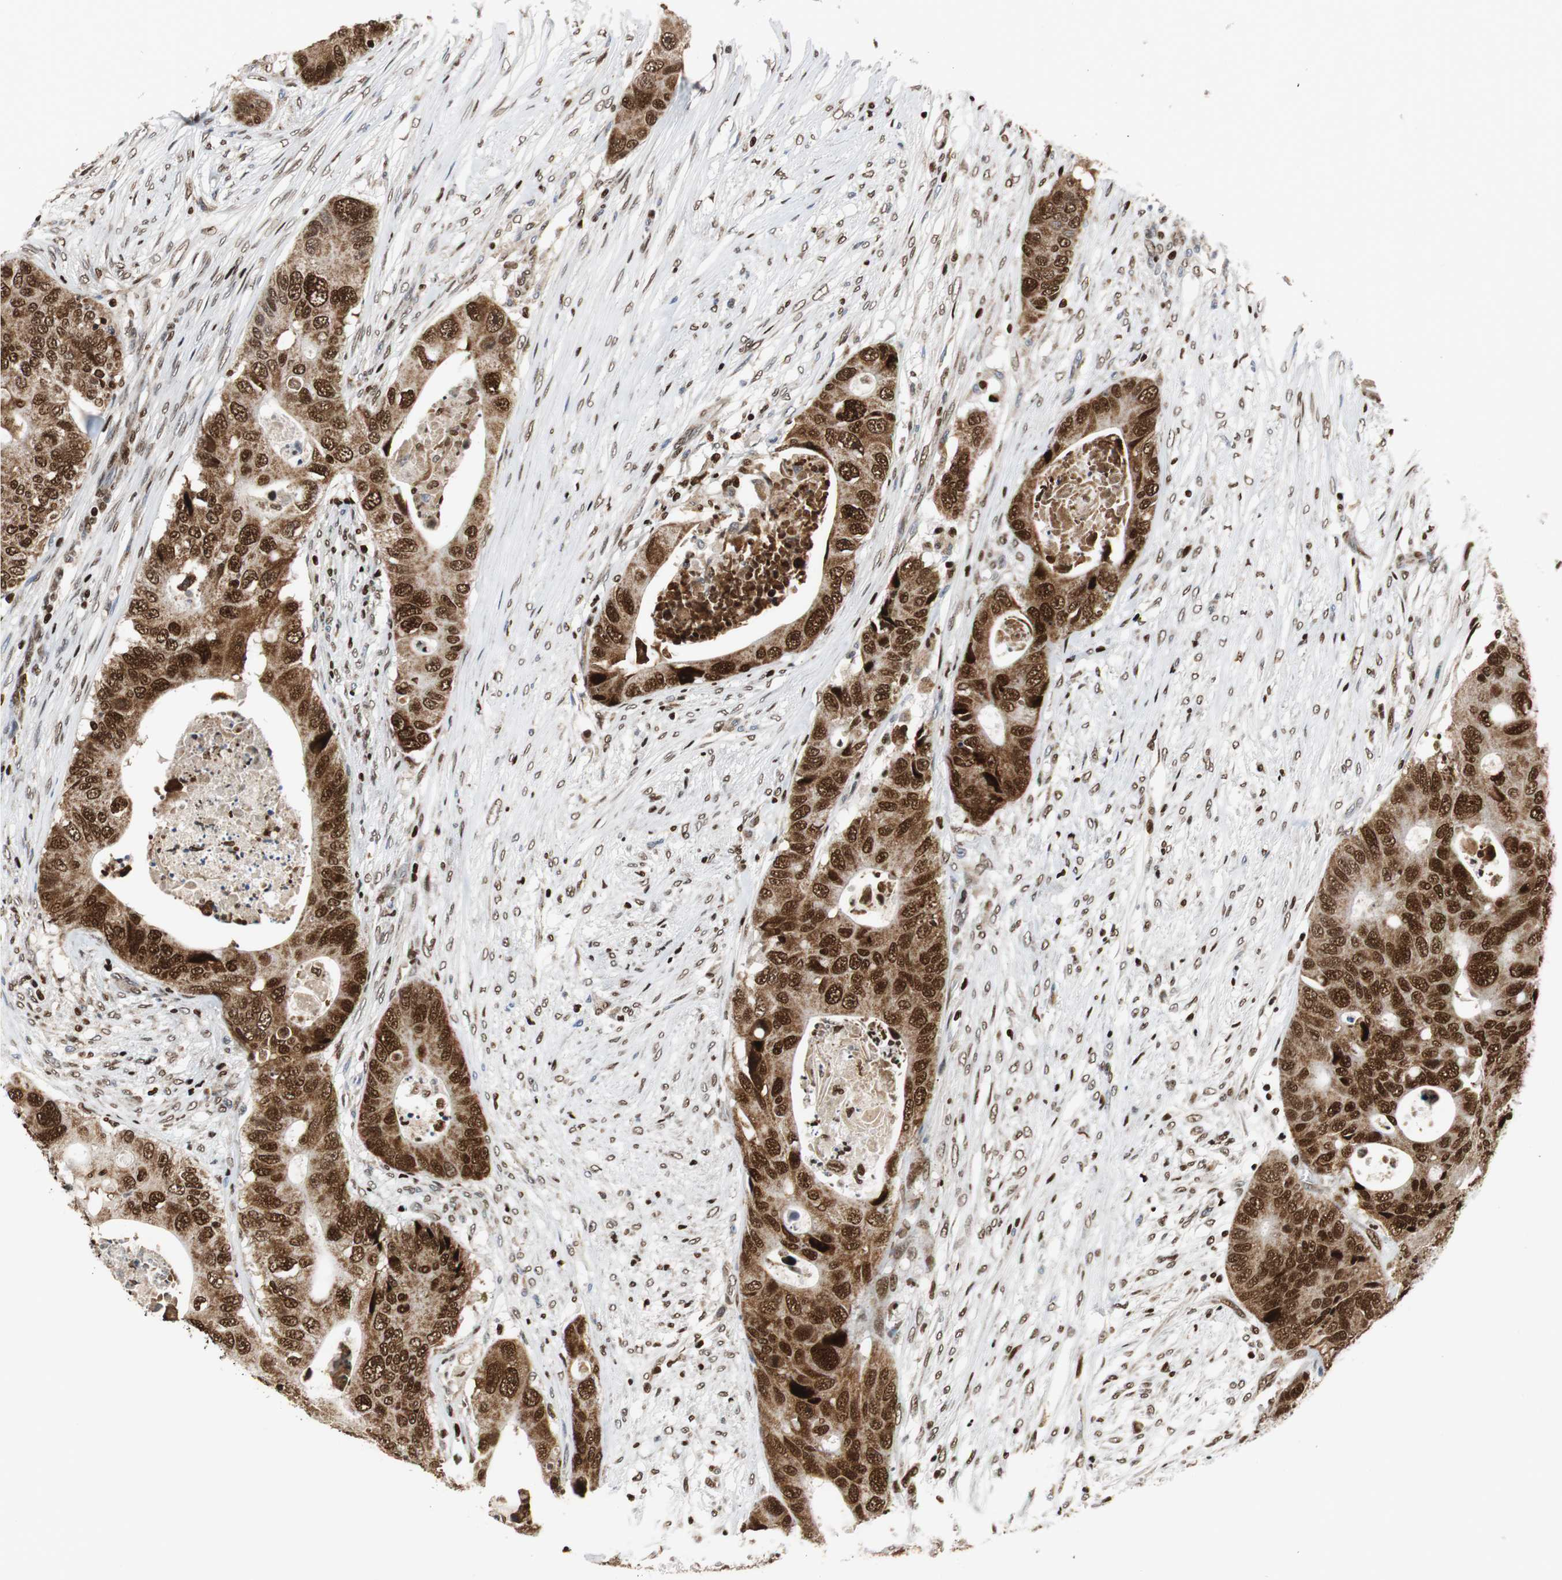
{"staining": {"intensity": "strong", "quantity": ">75%", "location": "cytoplasmic/membranous,nuclear"}, "tissue": "colorectal cancer", "cell_type": "Tumor cells", "image_type": "cancer", "snomed": [{"axis": "morphology", "description": "Adenocarcinoma, NOS"}, {"axis": "topography", "description": "Colon"}], "caption": "This is a micrograph of immunohistochemistry staining of colorectal cancer, which shows strong staining in the cytoplasmic/membranous and nuclear of tumor cells.", "gene": "HDAC1", "patient": {"sex": "male", "age": 71}}